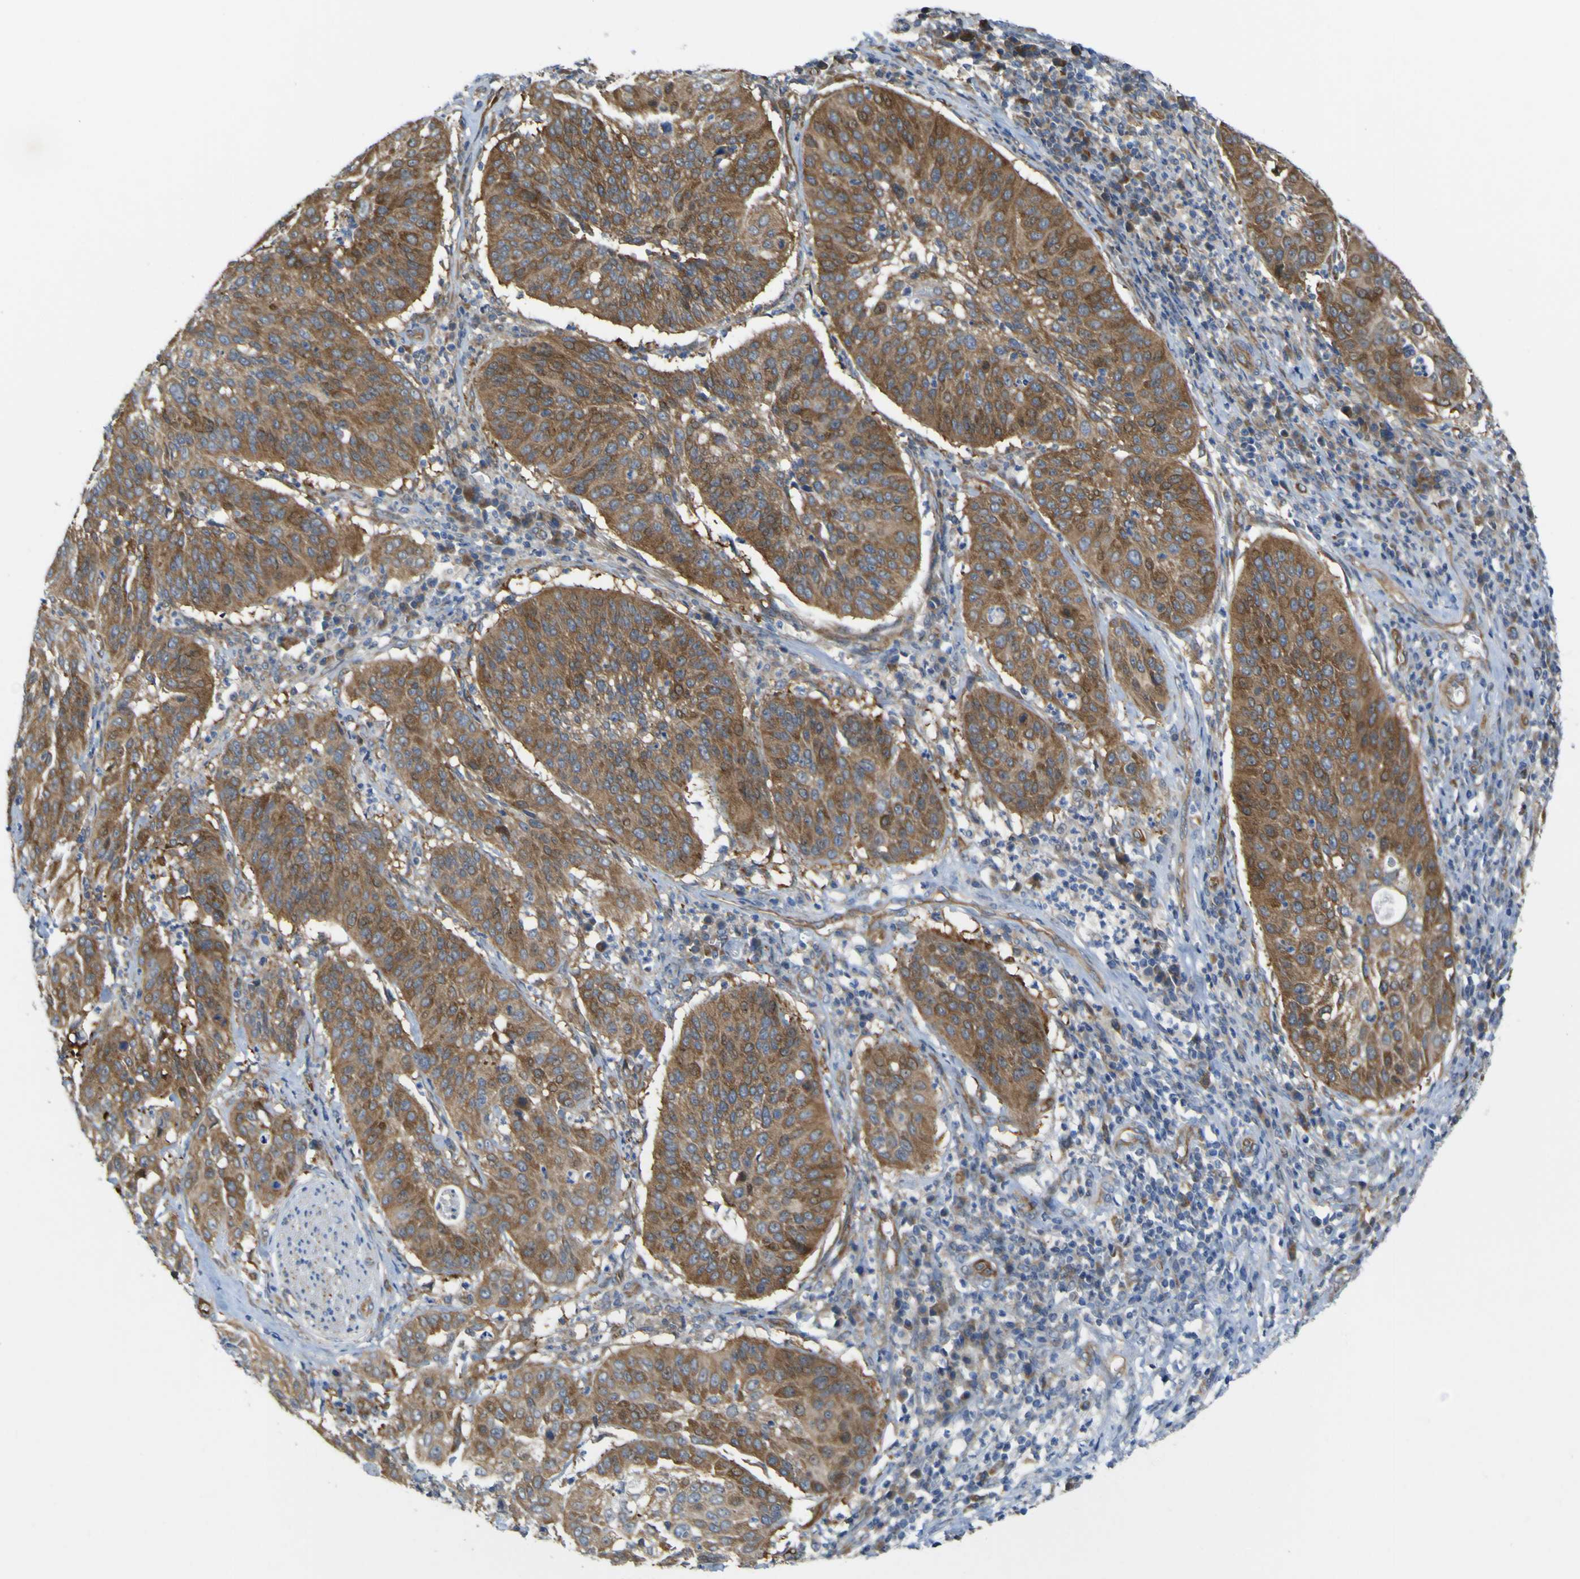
{"staining": {"intensity": "moderate", "quantity": ">75%", "location": "cytoplasmic/membranous"}, "tissue": "cervical cancer", "cell_type": "Tumor cells", "image_type": "cancer", "snomed": [{"axis": "morphology", "description": "Normal tissue, NOS"}, {"axis": "morphology", "description": "Squamous cell carcinoma, NOS"}, {"axis": "topography", "description": "Cervix"}], "caption": "Human cervical cancer stained for a protein (brown) demonstrates moderate cytoplasmic/membranous positive positivity in about >75% of tumor cells.", "gene": "JPH1", "patient": {"sex": "female", "age": 39}}